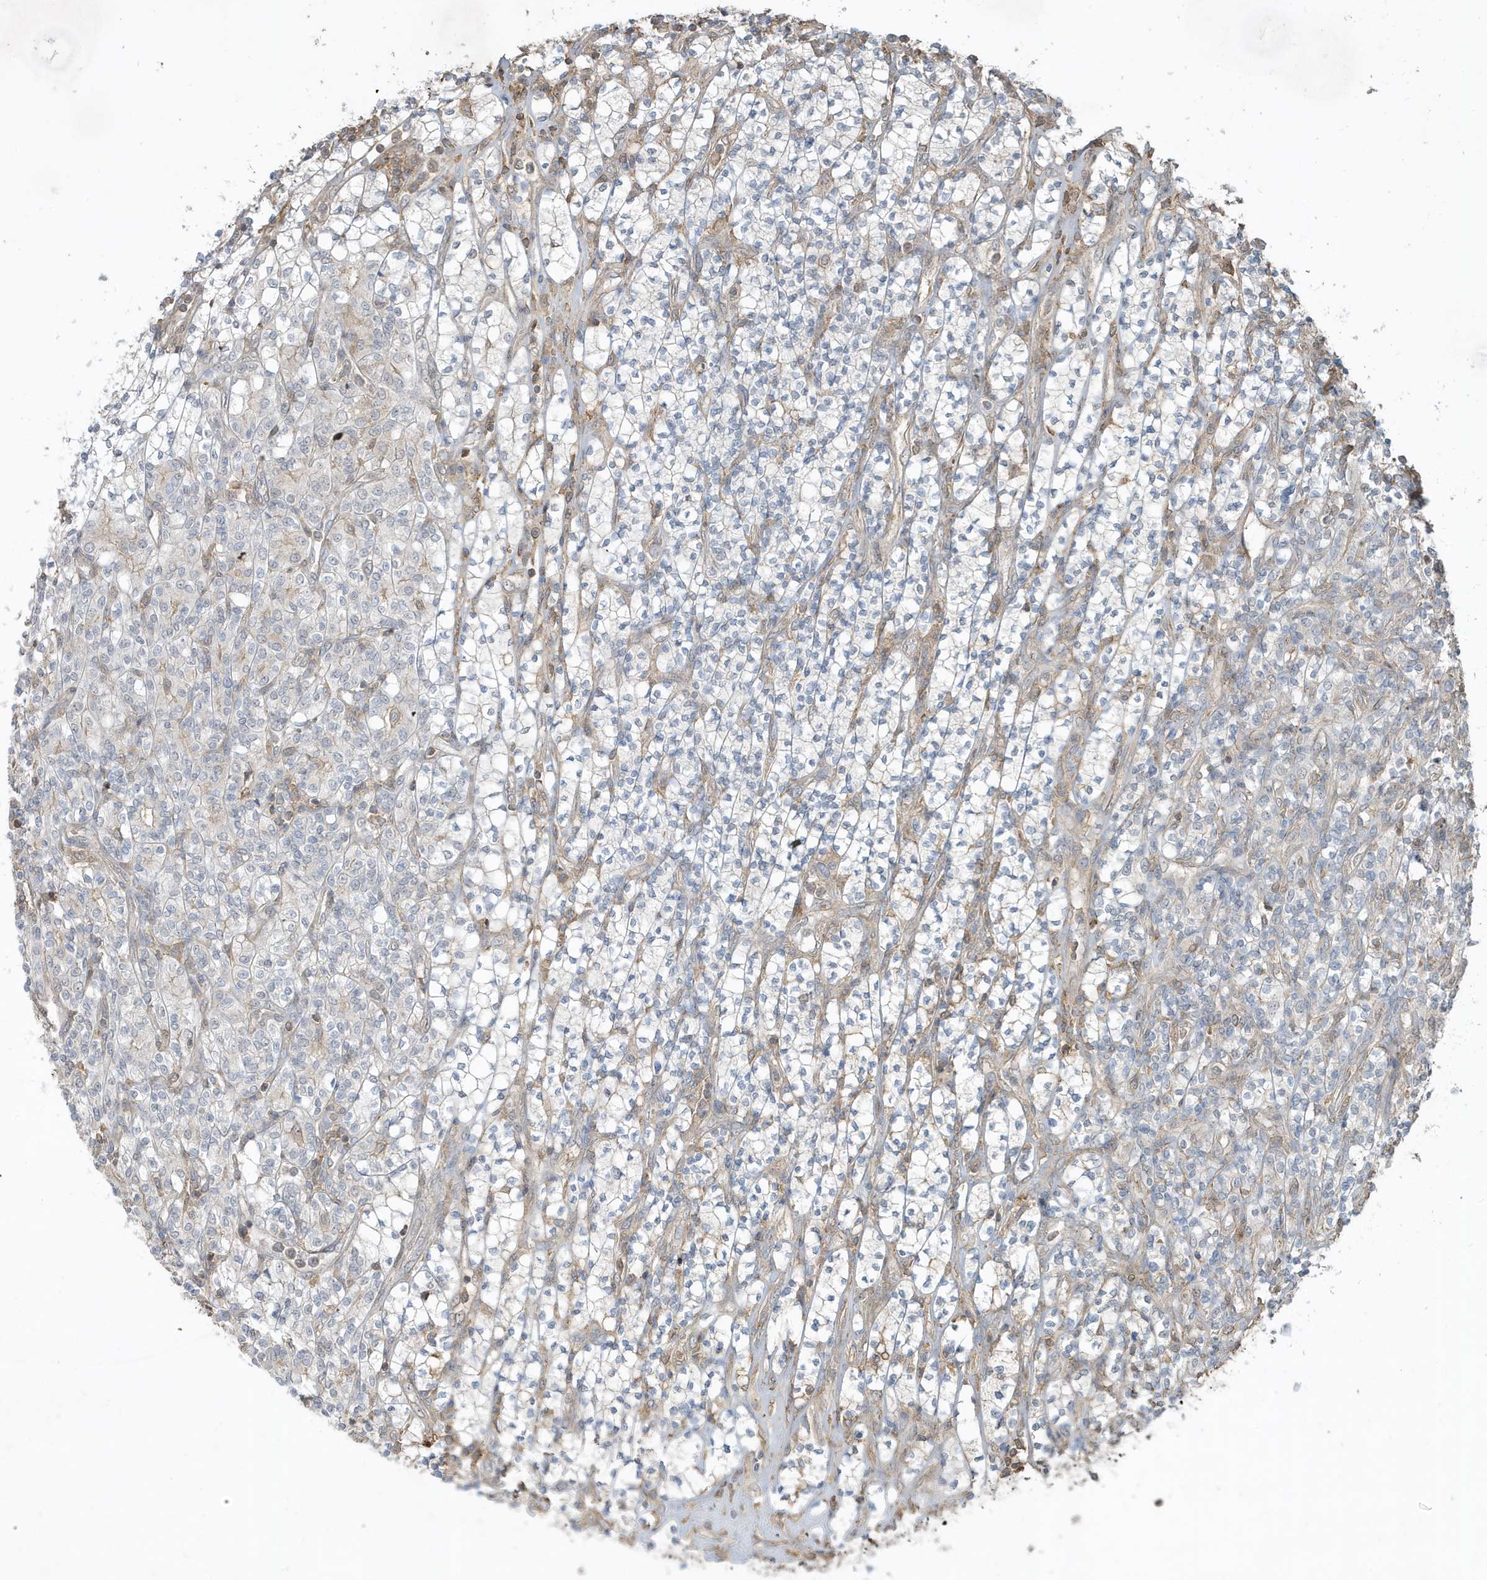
{"staining": {"intensity": "negative", "quantity": "none", "location": "none"}, "tissue": "renal cancer", "cell_type": "Tumor cells", "image_type": "cancer", "snomed": [{"axis": "morphology", "description": "Adenocarcinoma, NOS"}, {"axis": "topography", "description": "Kidney"}], "caption": "Human renal cancer (adenocarcinoma) stained for a protein using immunohistochemistry (IHC) displays no staining in tumor cells.", "gene": "PRRT3", "patient": {"sex": "male", "age": 77}}